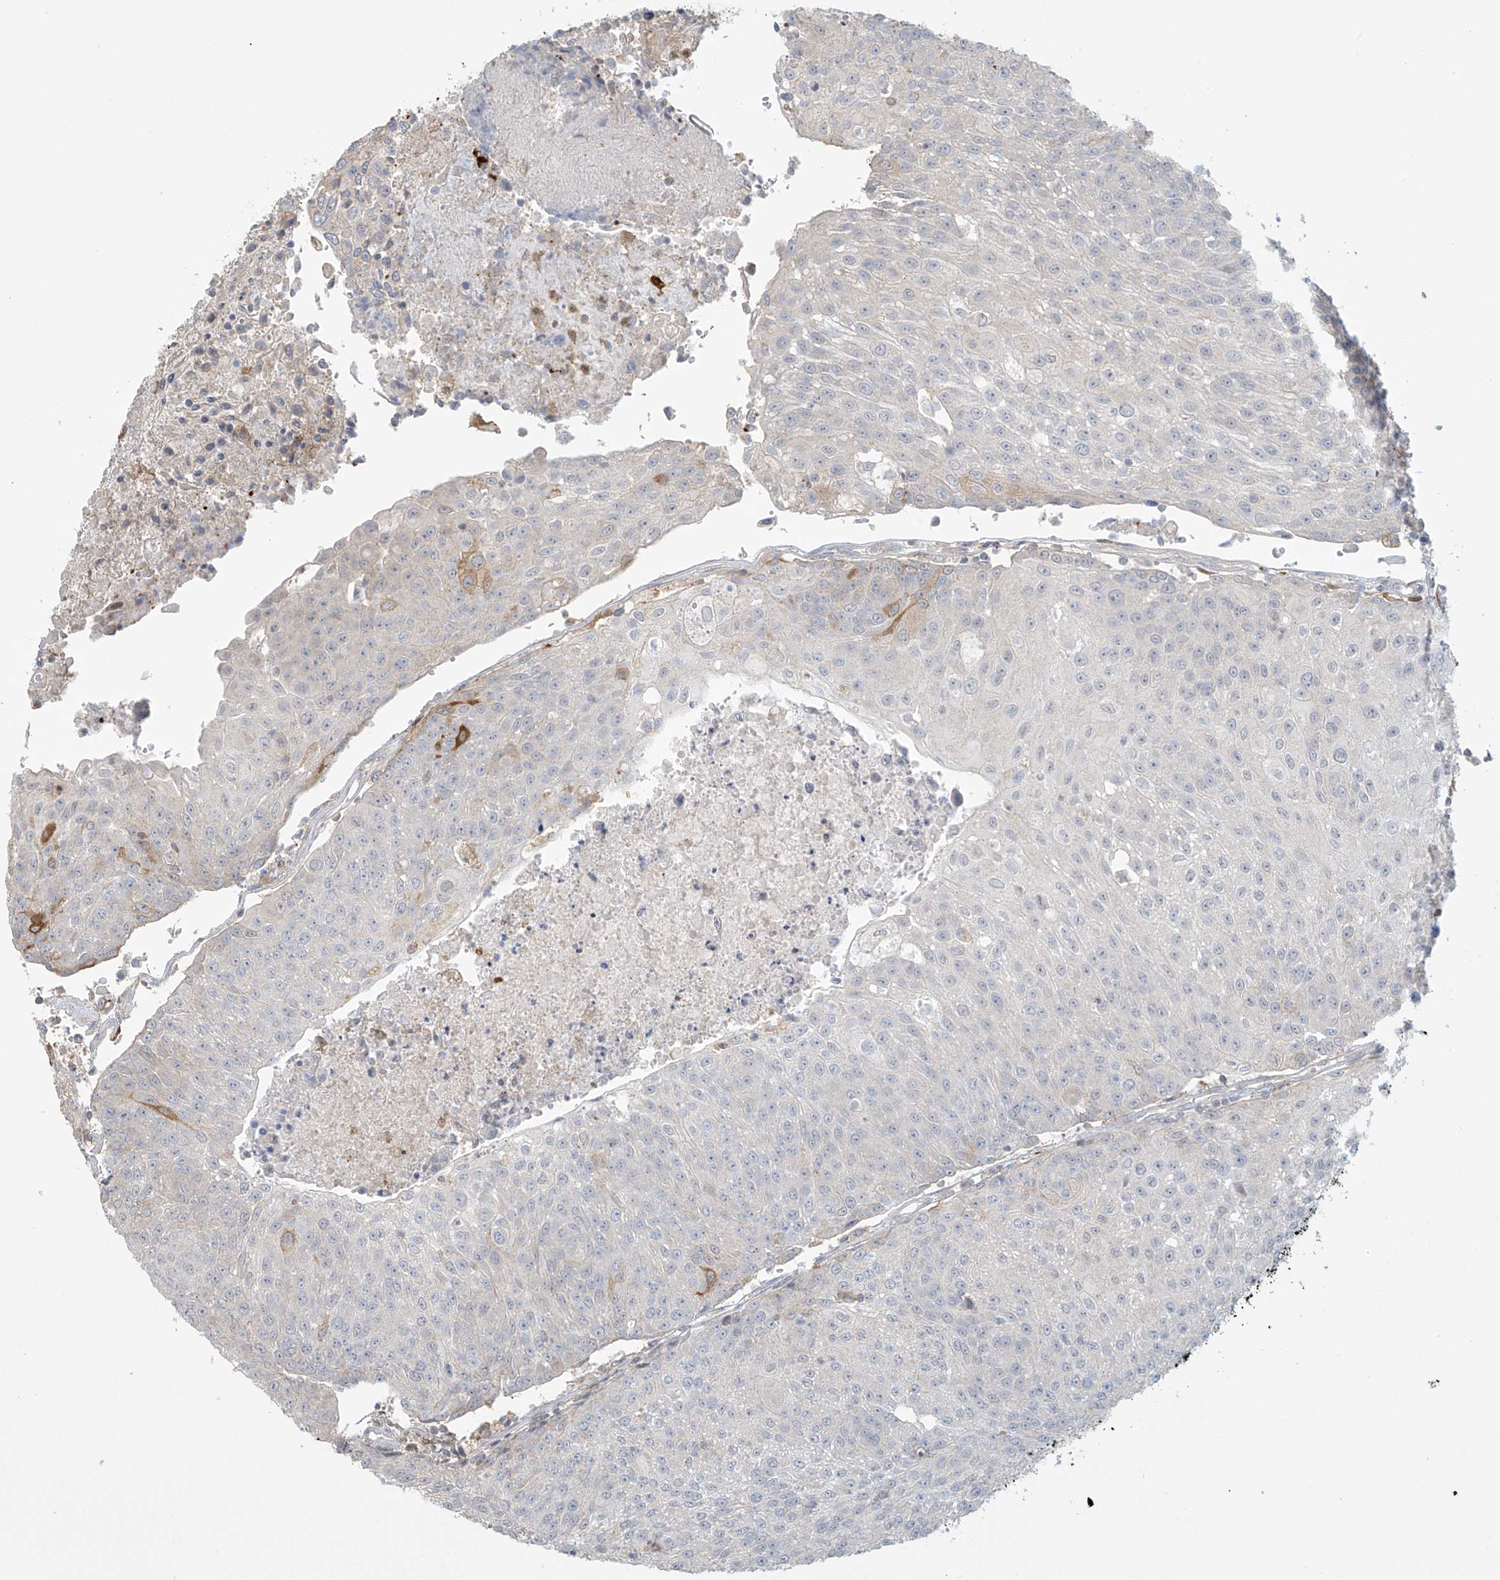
{"staining": {"intensity": "weak", "quantity": "<25%", "location": "cytoplasmic/membranous"}, "tissue": "urothelial cancer", "cell_type": "Tumor cells", "image_type": "cancer", "snomed": [{"axis": "morphology", "description": "Urothelial carcinoma, High grade"}, {"axis": "topography", "description": "Urinary bladder"}], "caption": "Tumor cells show no significant protein staining in urothelial cancer.", "gene": "TAGAP", "patient": {"sex": "female", "age": 85}}